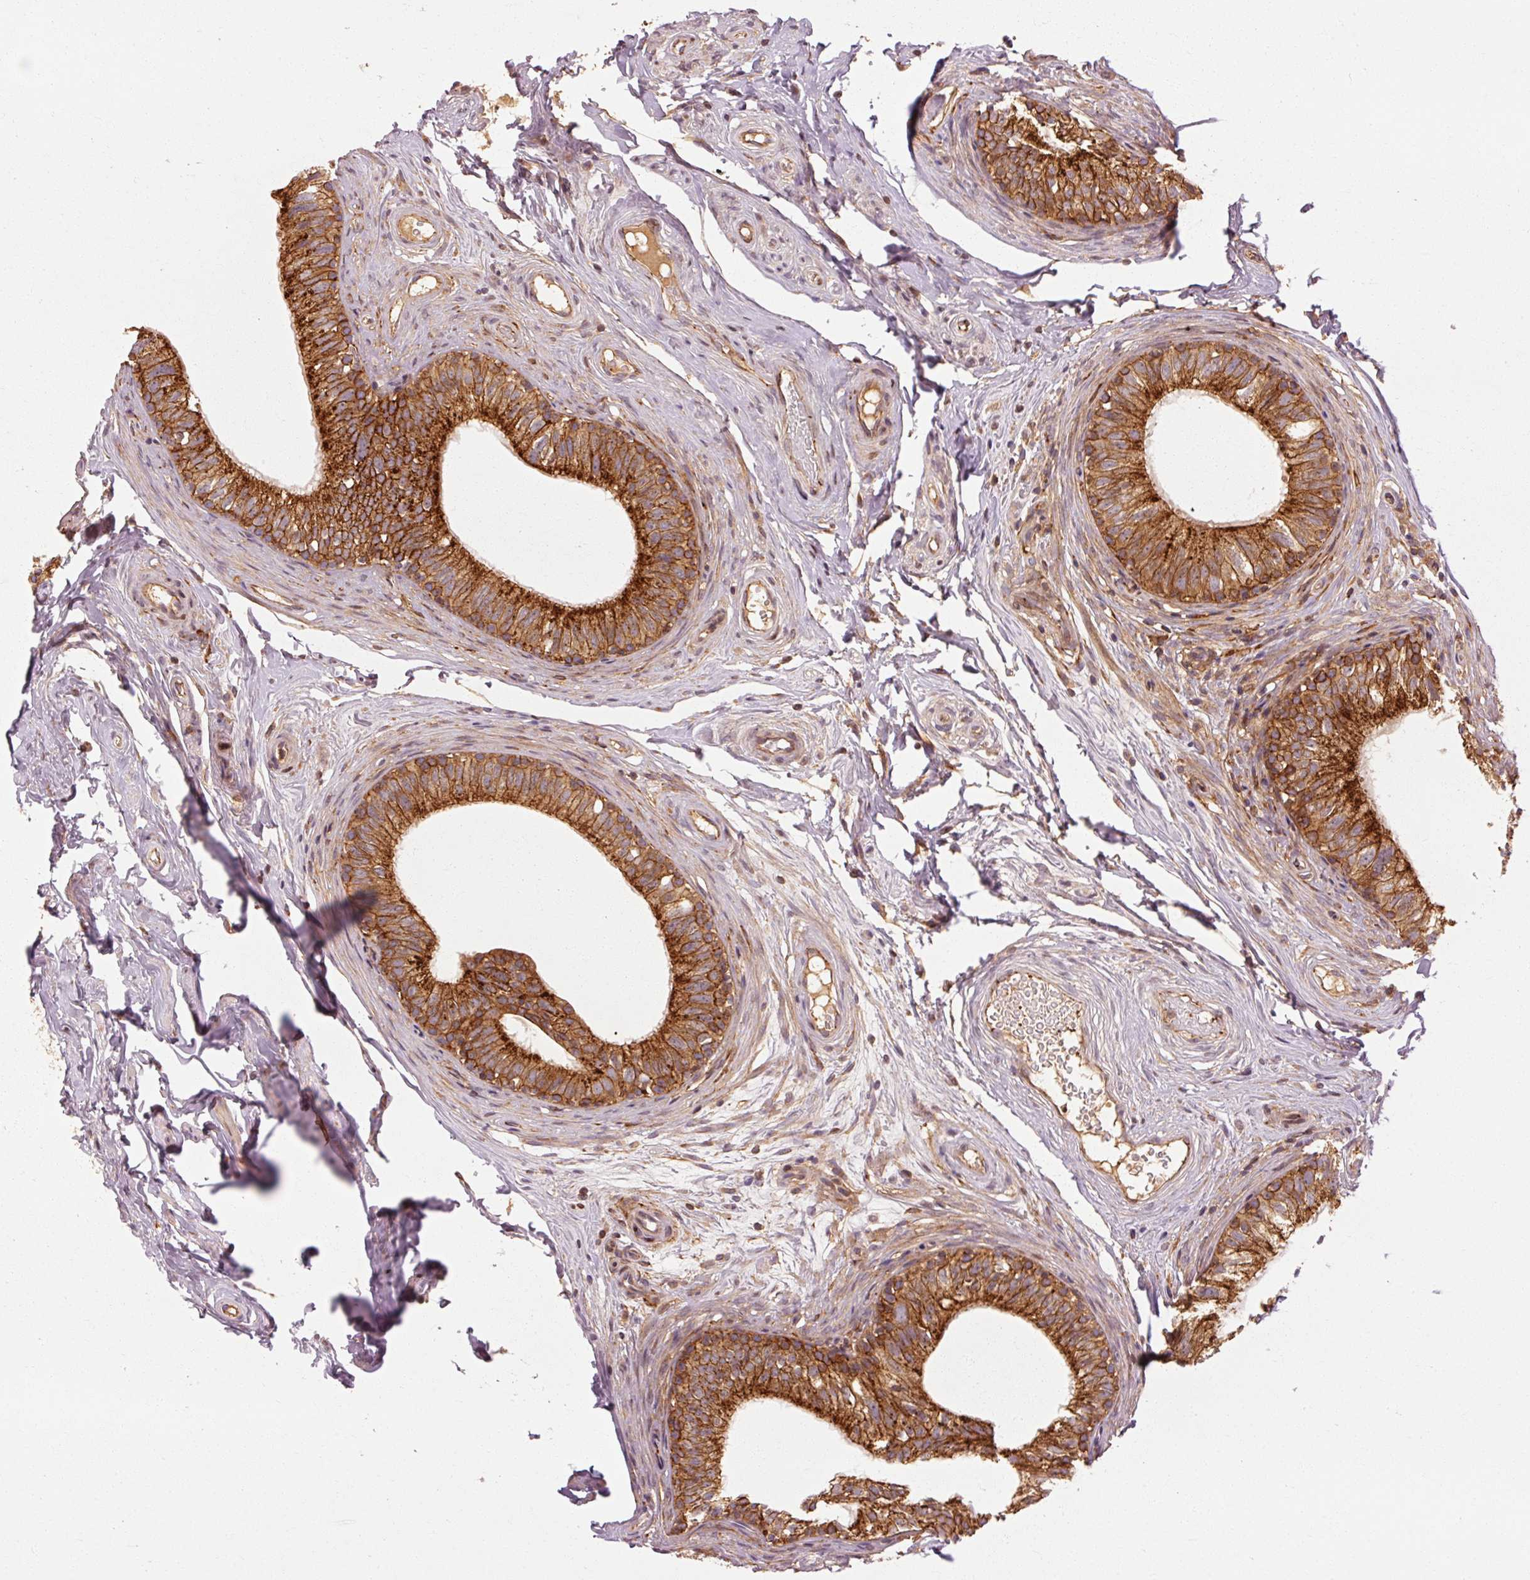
{"staining": {"intensity": "strong", "quantity": ">75%", "location": "cytoplasmic/membranous"}, "tissue": "epididymis", "cell_type": "Glandular cells", "image_type": "normal", "snomed": [{"axis": "morphology", "description": "Normal tissue, NOS"}, {"axis": "morphology", "description": "Seminoma, NOS"}, {"axis": "topography", "description": "Testis"}, {"axis": "topography", "description": "Epididymis"}], "caption": "Immunohistochemical staining of normal epididymis shows high levels of strong cytoplasmic/membranous positivity in about >75% of glandular cells.", "gene": "CTNNA1", "patient": {"sex": "male", "age": 45}}